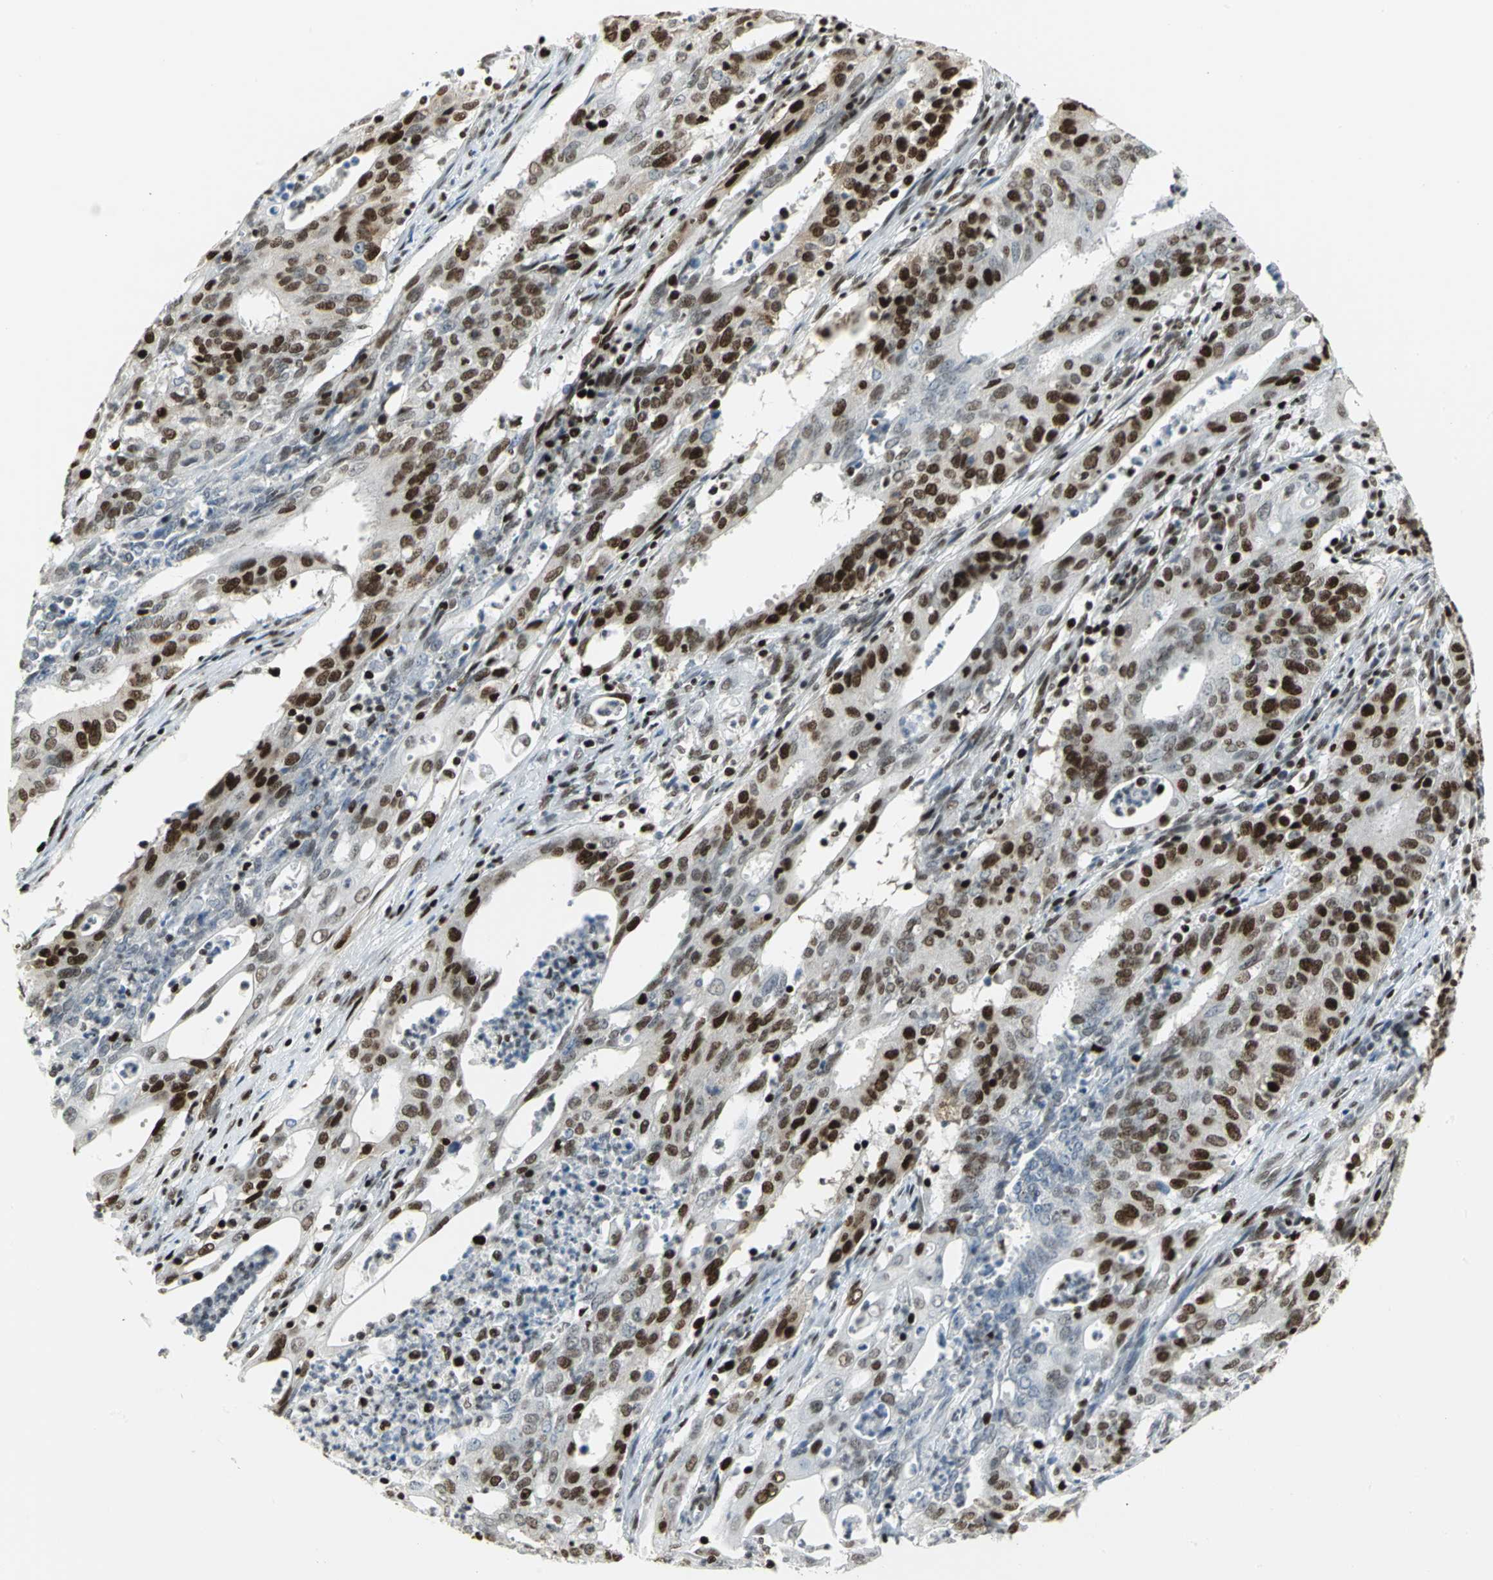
{"staining": {"intensity": "strong", "quantity": ">75%", "location": "nuclear"}, "tissue": "cervical cancer", "cell_type": "Tumor cells", "image_type": "cancer", "snomed": [{"axis": "morphology", "description": "Adenocarcinoma, NOS"}, {"axis": "topography", "description": "Cervix"}], "caption": "Tumor cells display high levels of strong nuclear expression in approximately >75% of cells in cervical adenocarcinoma.", "gene": "HNRNPD", "patient": {"sex": "female", "age": 44}}